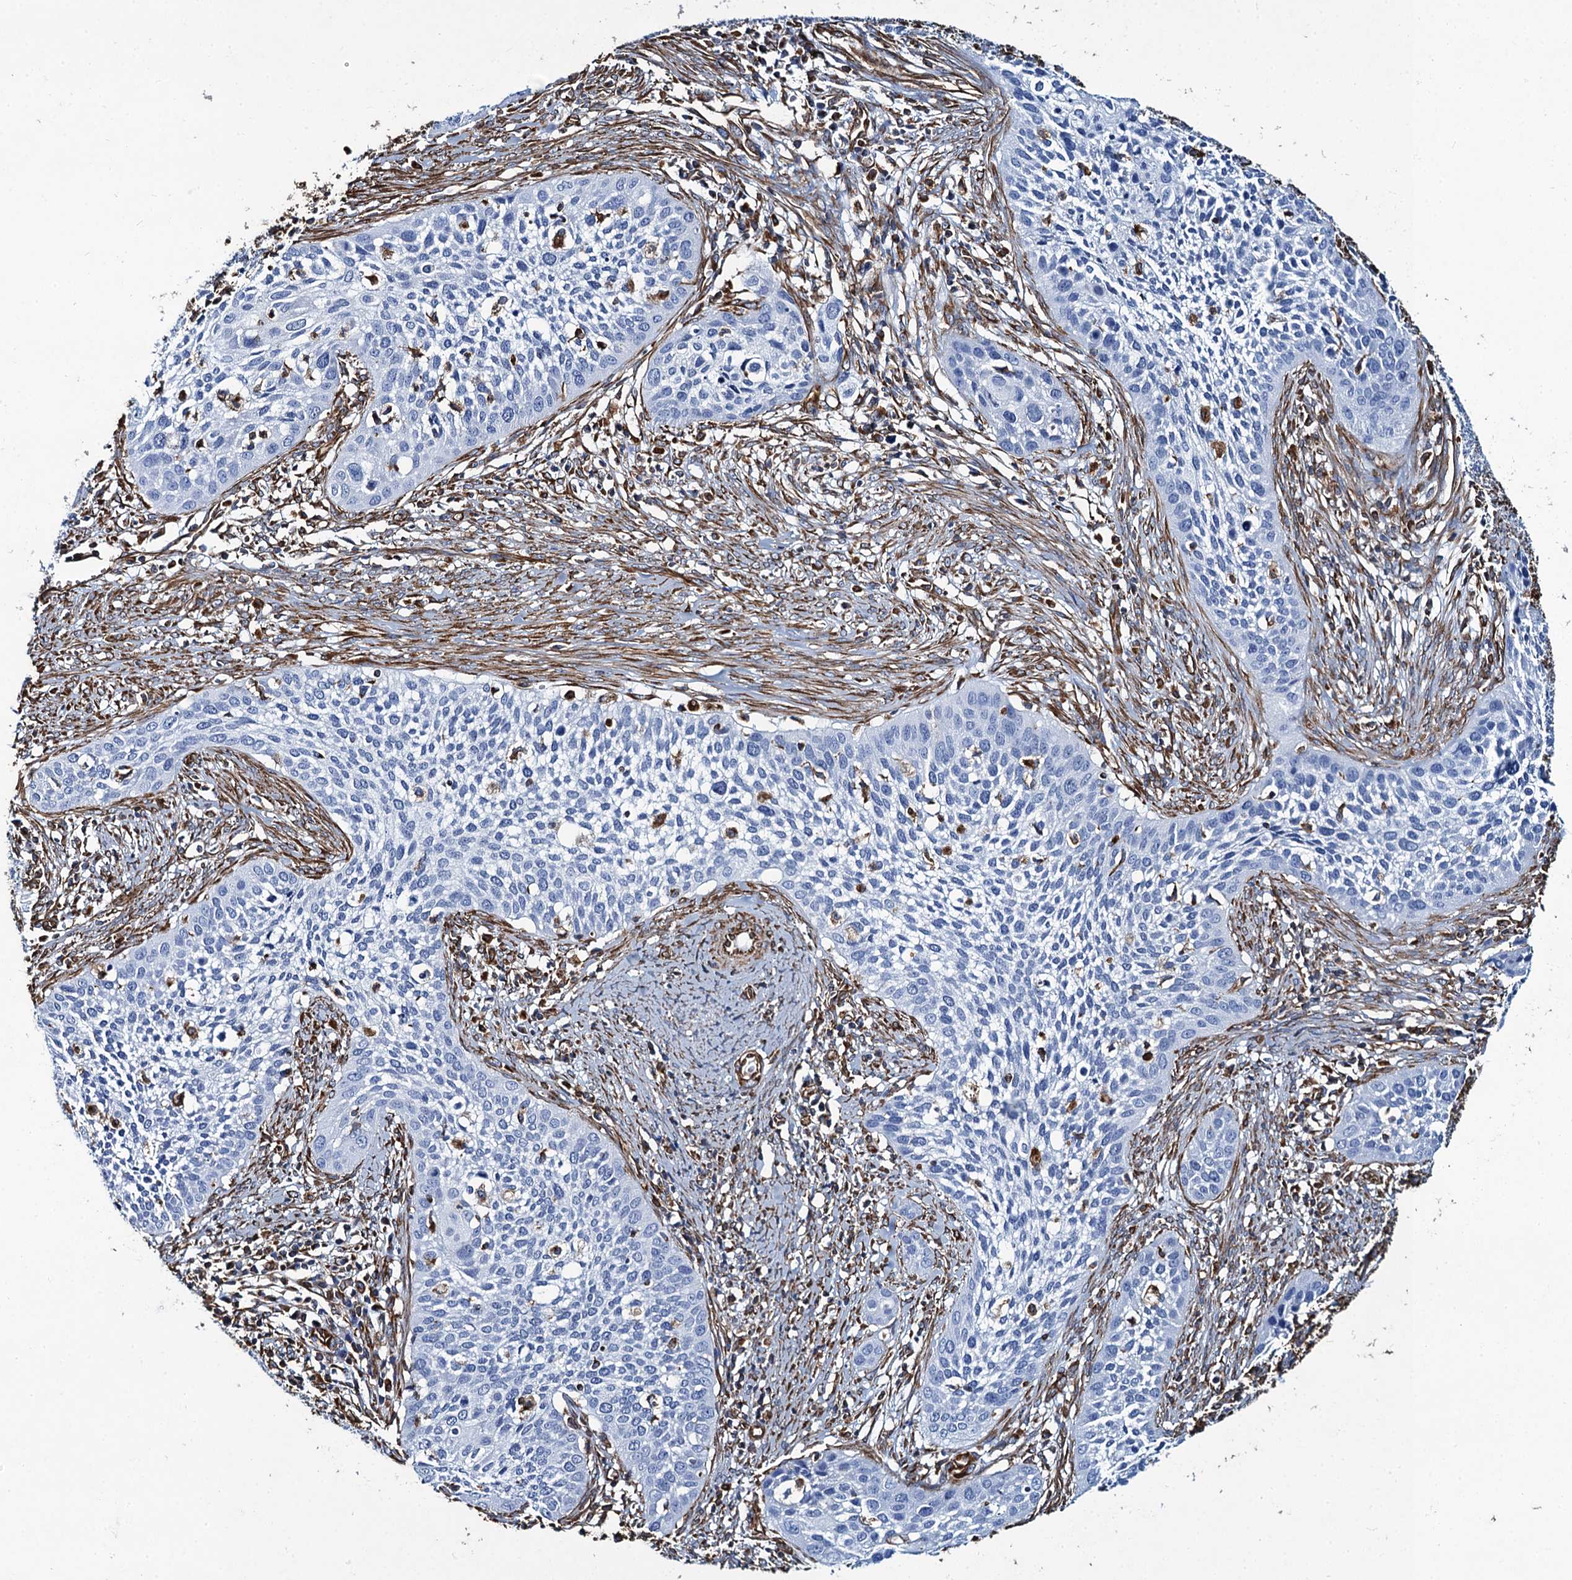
{"staining": {"intensity": "negative", "quantity": "none", "location": "none"}, "tissue": "cervical cancer", "cell_type": "Tumor cells", "image_type": "cancer", "snomed": [{"axis": "morphology", "description": "Squamous cell carcinoma, NOS"}, {"axis": "topography", "description": "Cervix"}], "caption": "The micrograph reveals no staining of tumor cells in cervical squamous cell carcinoma.", "gene": "PGM2", "patient": {"sex": "female", "age": 34}}